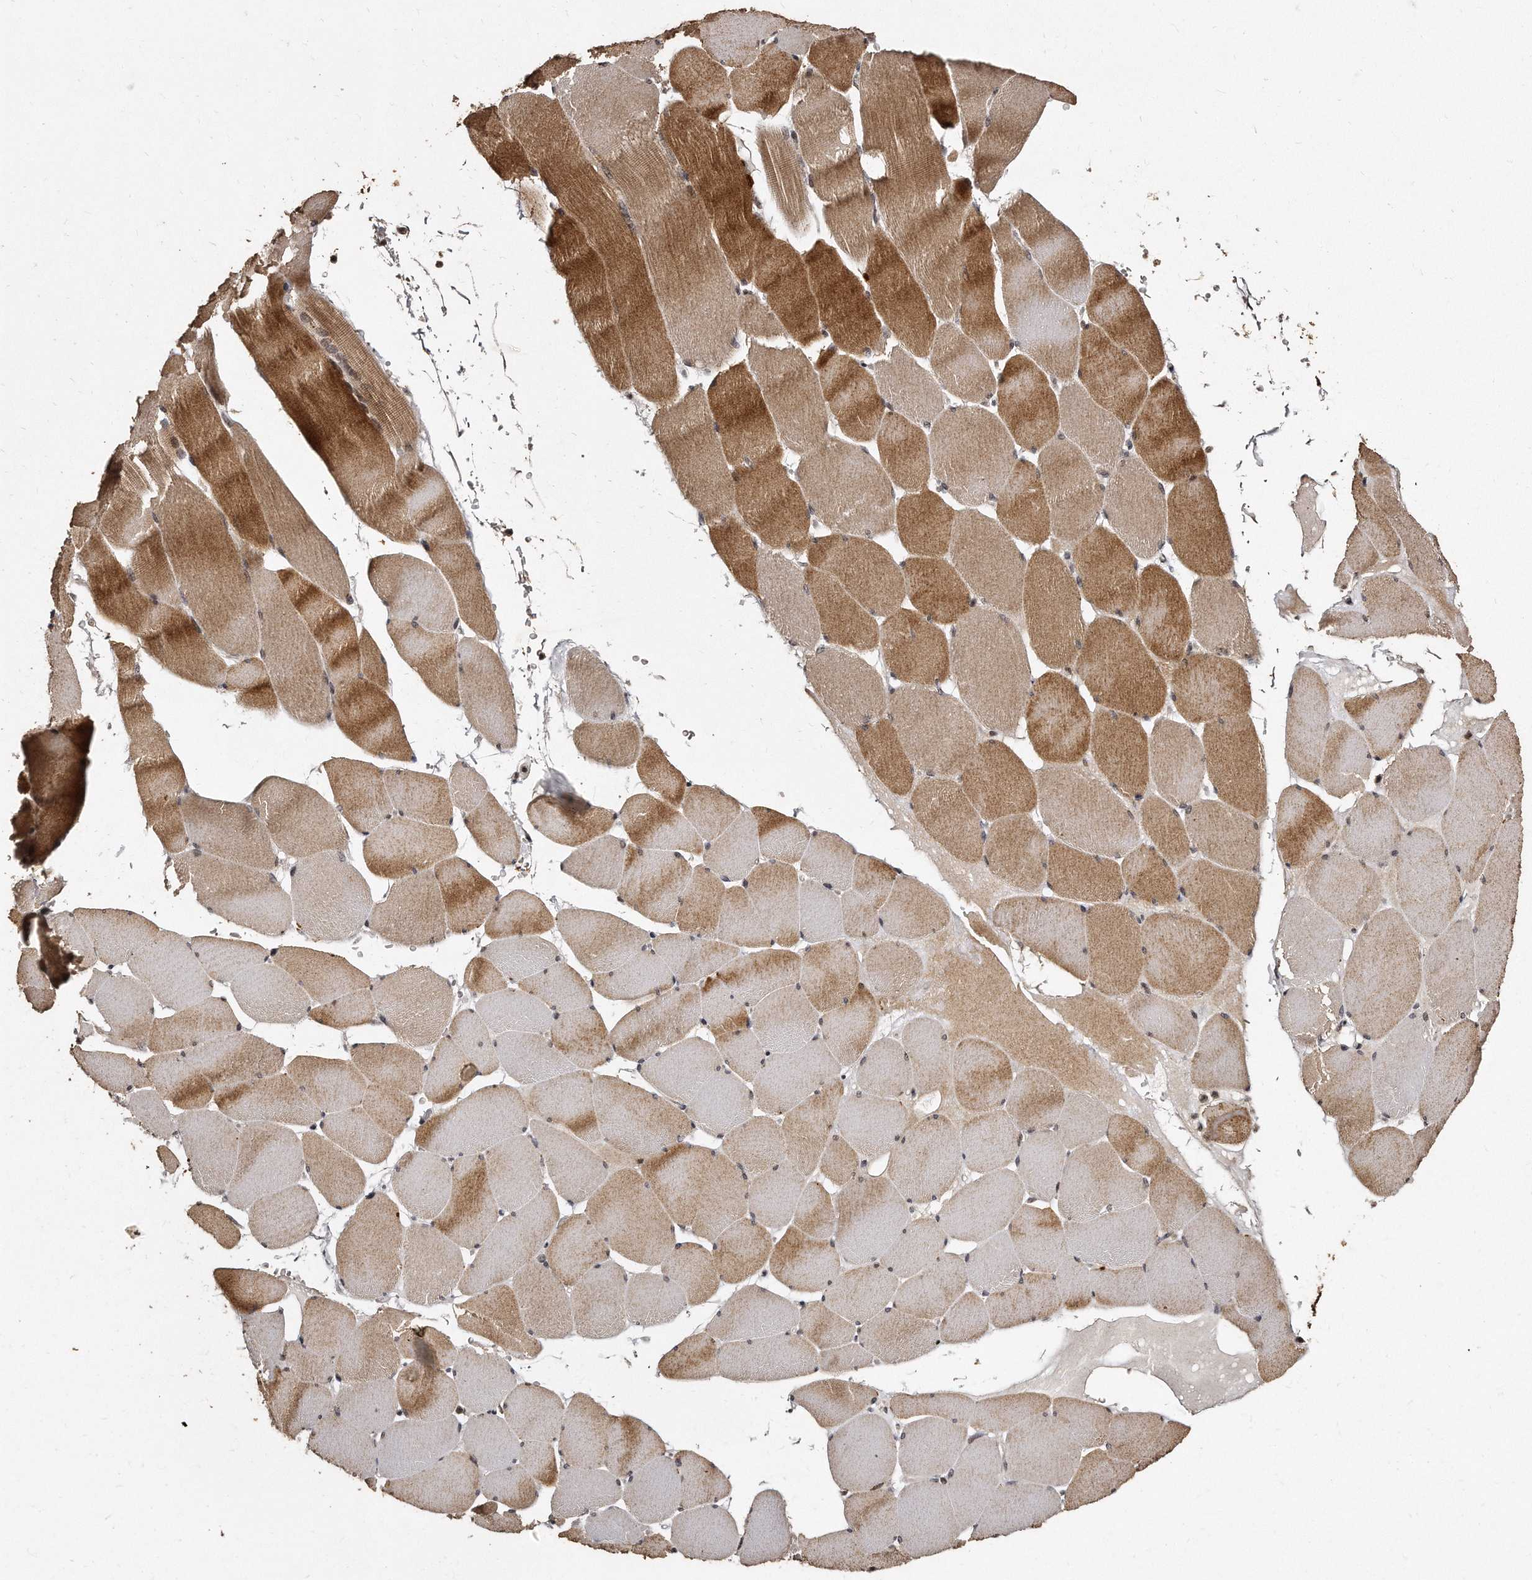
{"staining": {"intensity": "moderate", "quantity": ">75%", "location": "cytoplasmic/membranous"}, "tissue": "skeletal muscle", "cell_type": "Myocytes", "image_type": "normal", "snomed": [{"axis": "morphology", "description": "Normal tissue, NOS"}, {"axis": "topography", "description": "Skeletal muscle"}], "caption": "An immunohistochemistry (IHC) micrograph of benign tissue is shown. Protein staining in brown shows moderate cytoplasmic/membranous positivity in skeletal muscle within myocytes.", "gene": "TSHR", "patient": {"sex": "male", "age": 62}}